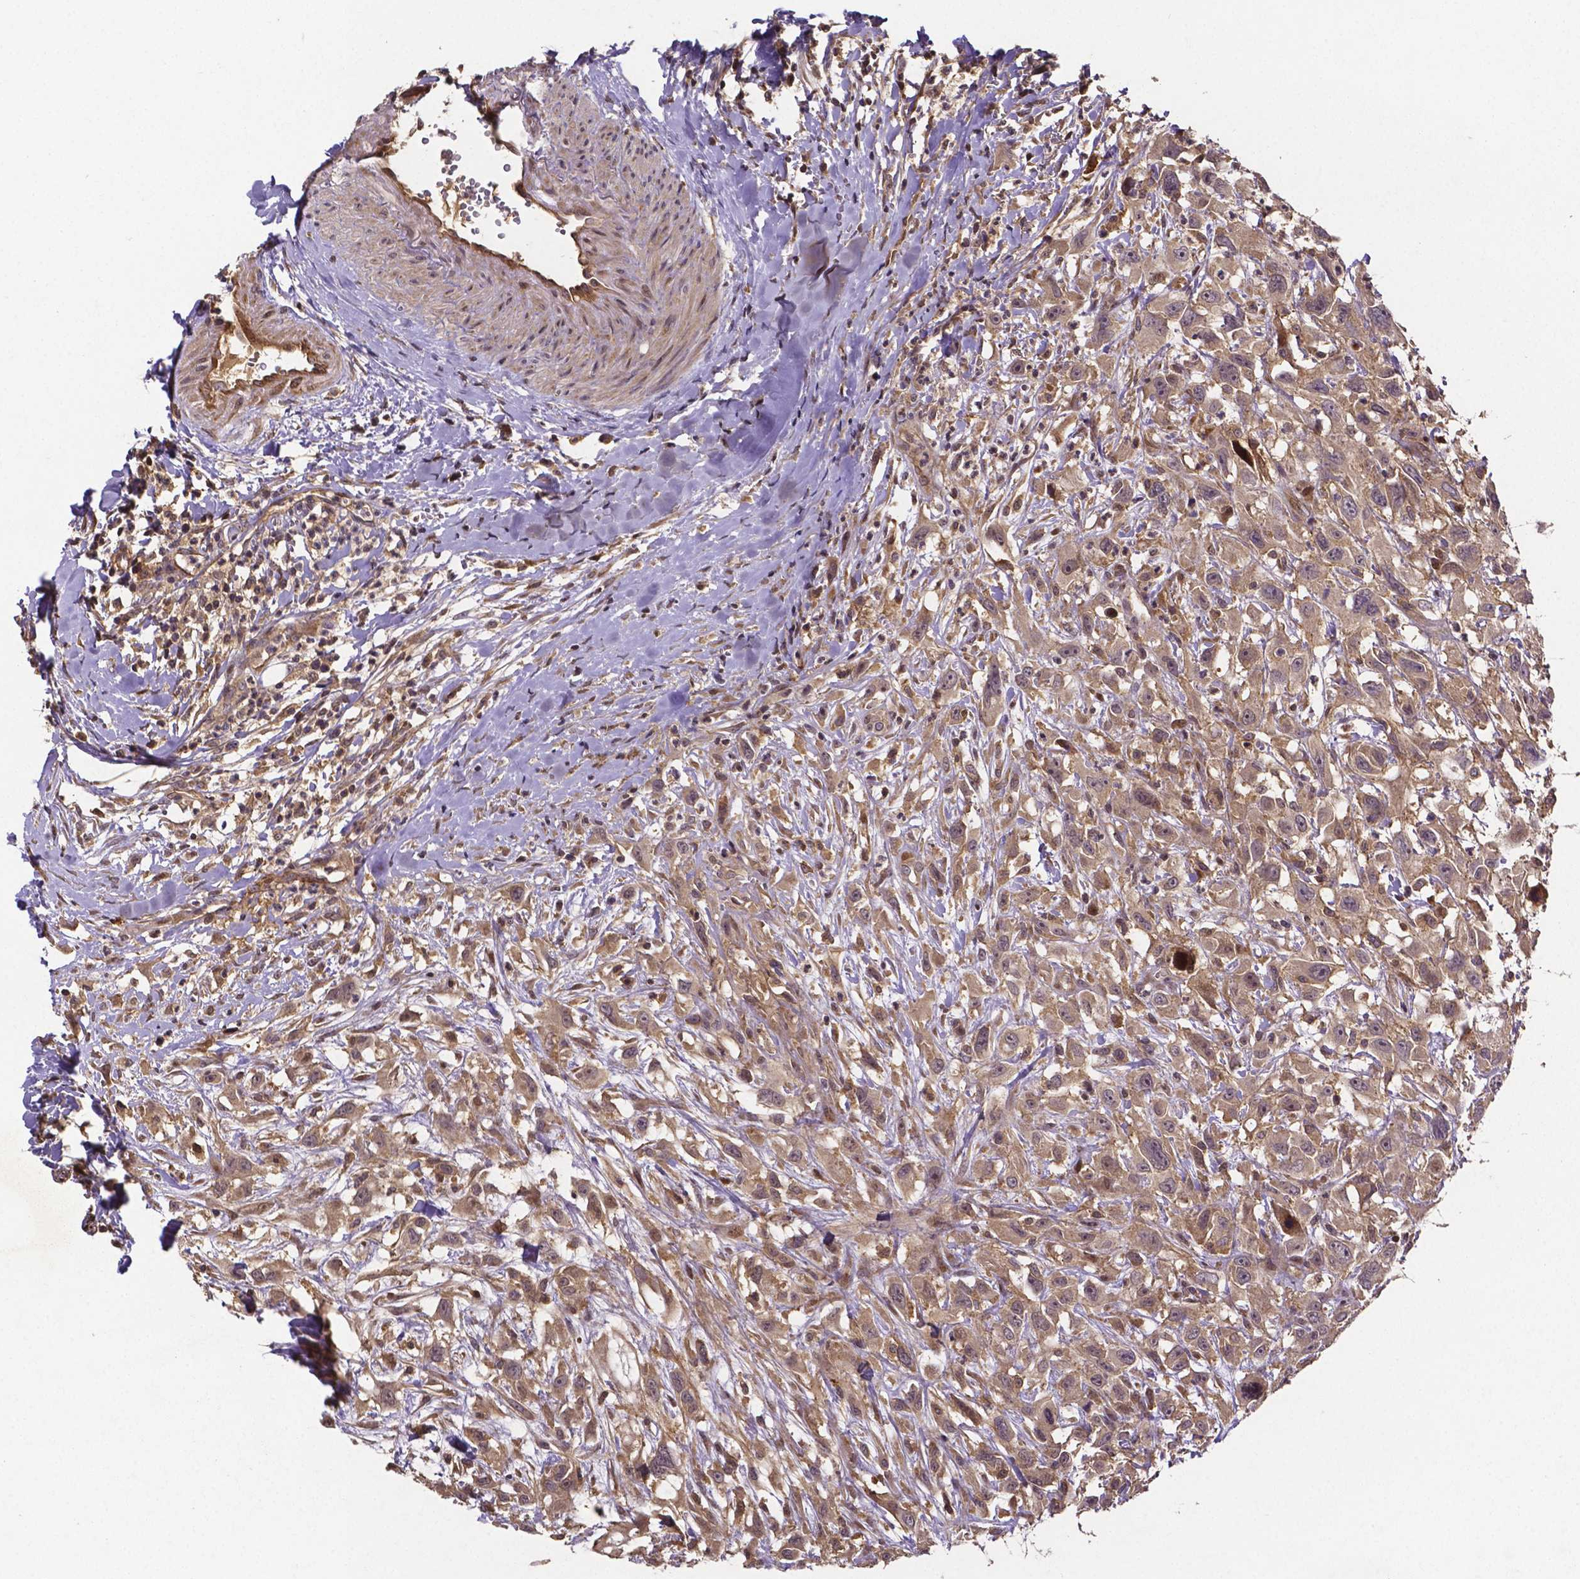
{"staining": {"intensity": "weak", "quantity": "25%-75%", "location": "cytoplasmic/membranous"}, "tissue": "head and neck cancer", "cell_type": "Tumor cells", "image_type": "cancer", "snomed": [{"axis": "morphology", "description": "Squamous cell carcinoma, NOS"}, {"axis": "morphology", "description": "Squamous cell carcinoma, metastatic, NOS"}, {"axis": "topography", "description": "Oral tissue"}, {"axis": "topography", "description": "Head-Neck"}], "caption": "Protein staining by immunohistochemistry demonstrates weak cytoplasmic/membranous expression in about 25%-75% of tumor cells in head and neck metastatic squamous cell carcinoma.", "gene": "RNF123", "patient": {"sex": "female", "age": 85}}